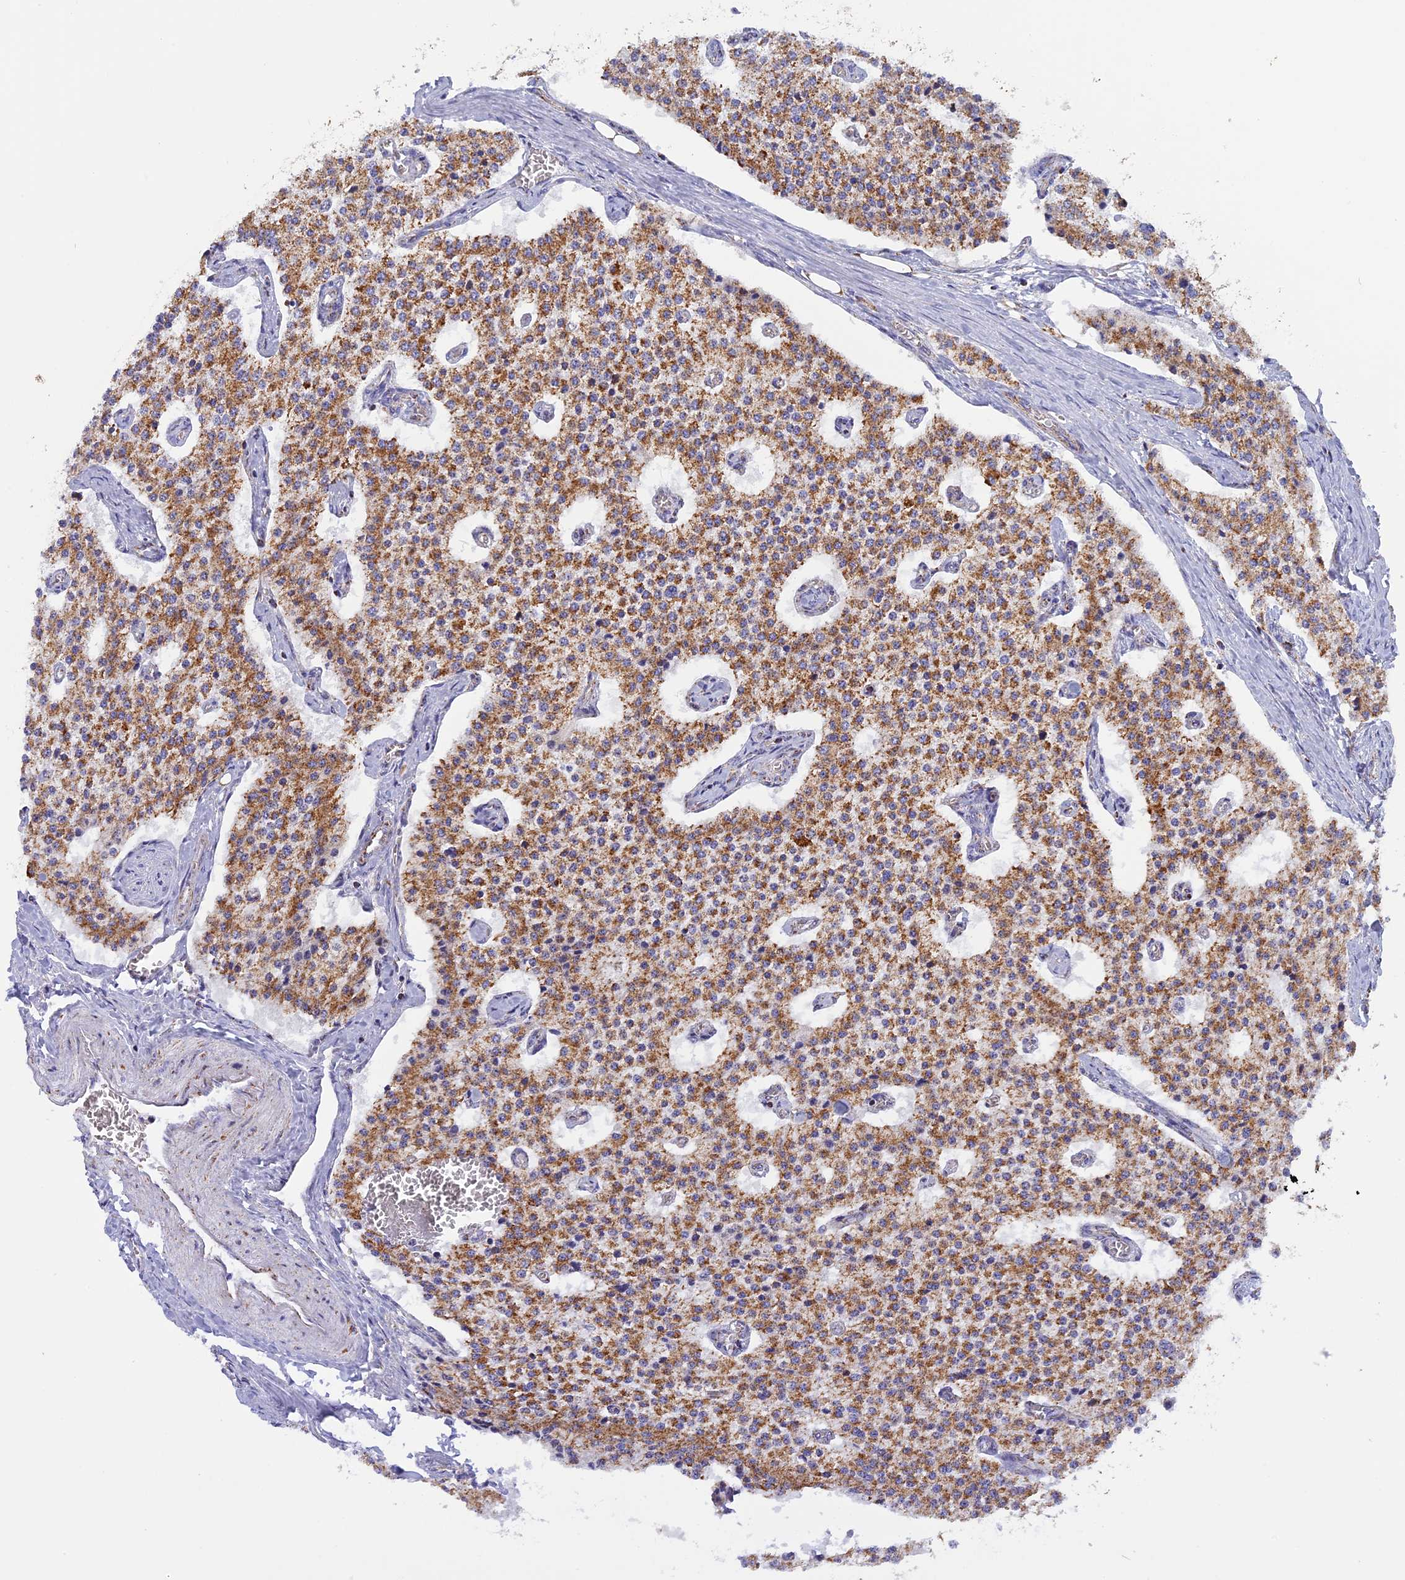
{"staining": {"intensity": "moderate", "quantity": ">75%", "location": "cytoplasmic/membranous"}, "tissue": "carcinoid", "cell_type": "Tumor cells", "image_type": "cancer", "snomed": [{"axis": "morphology", "description": "Carcinoid, malignant, NOS"}, {"axis": "topography", "description": "Colon"}], "caption": "Malignant carcinoid was stained to show a protein in brown. There is medium levels of moderate cytoplasmic/membranous positivity in about >75% of tumor cells.", "gene": "KCNG1", "patient": {"sex": "female", "age": 52}}